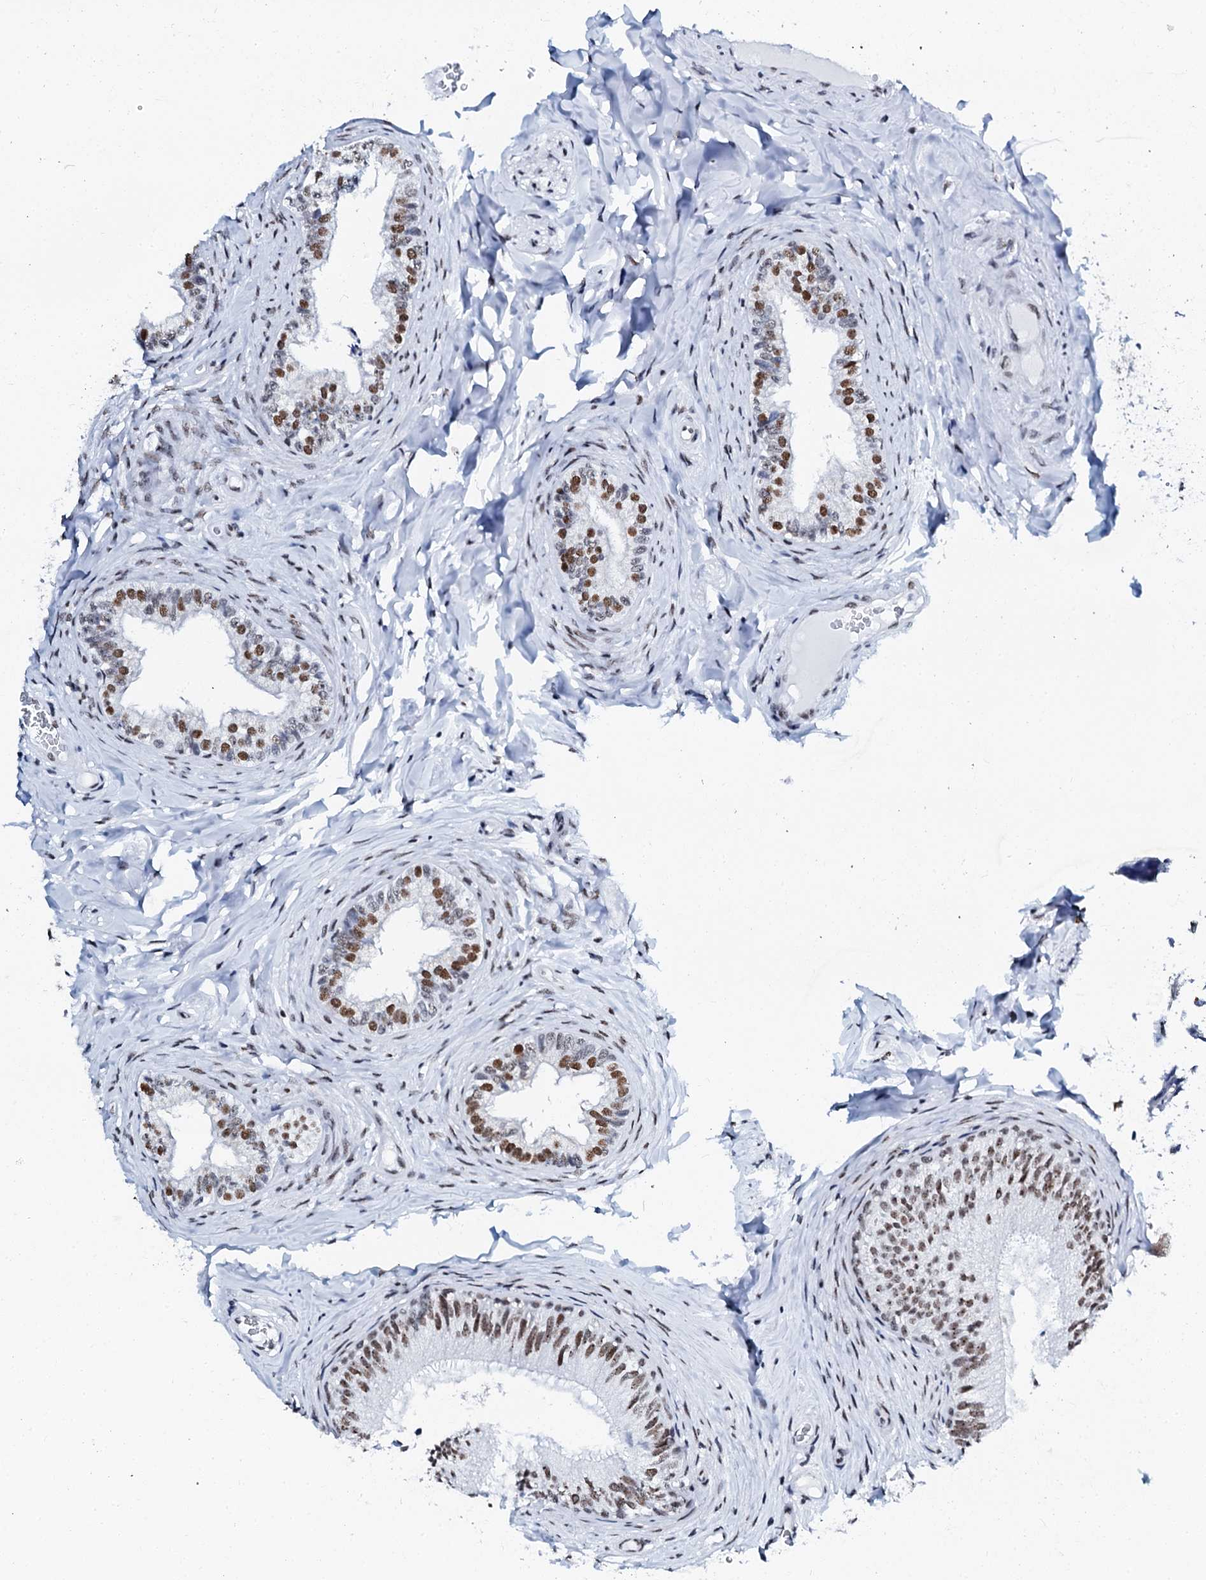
{"staining": {"intensity": "moderate", "quantity": "25%-75%", "location": "nuclear"}, "tissue": "epididymis", "cell_type": "Glandular cells", "image_type": "normal", "snomed": [{"axis": "morphology", "description": "Normal tissue, NOS"}, {"axis": "topography", "description": "Epididymis"}], "caption": "Unremarkable epididymis displays moderate nuclear positivity in approximately 25%-75% of glandular cells (IHC, brightfield microscopy, high magnification)..", "gene": "SLTM", "patient": {"sex": "male", "age": 34}}